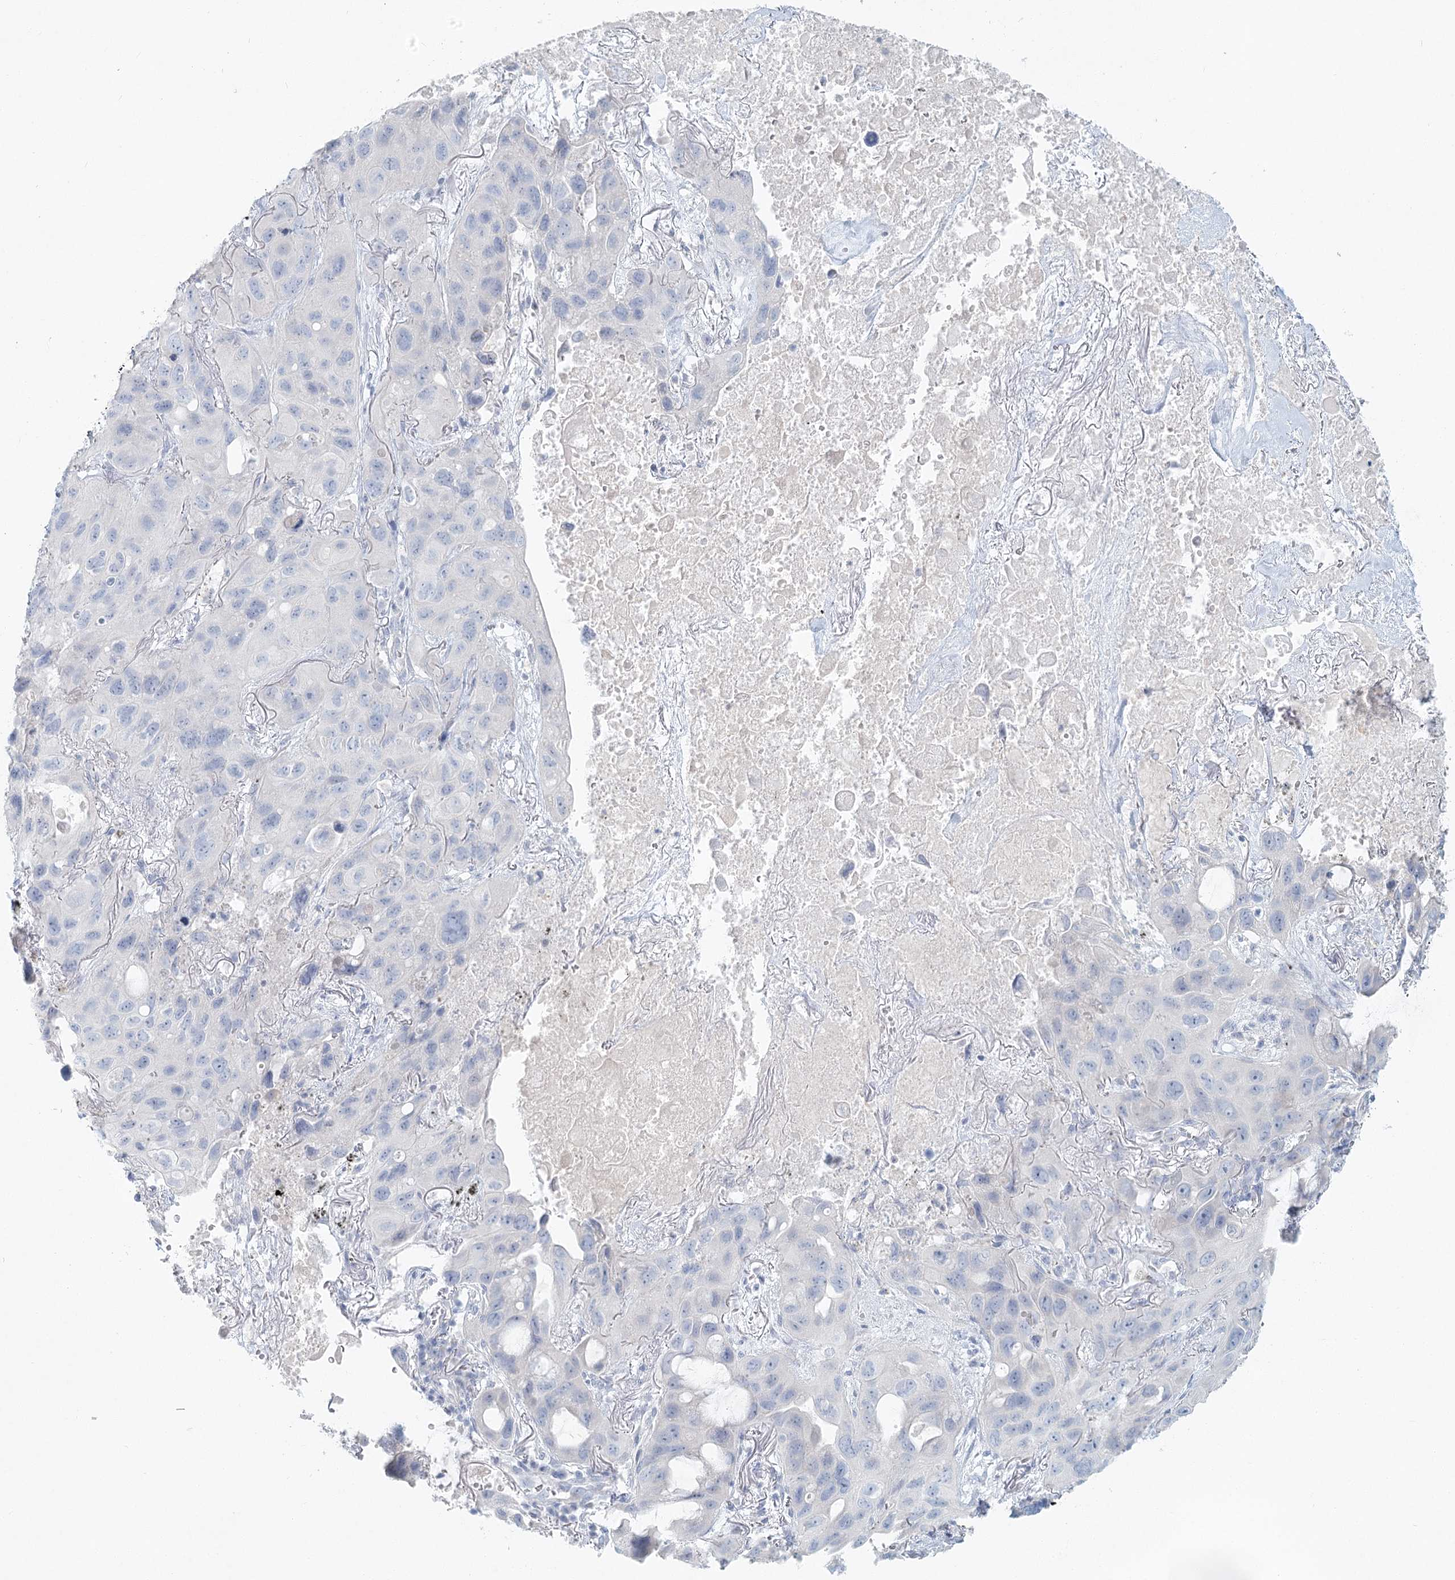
{"staining": {"intensity": "negative", "quantity": "none", "location": "none"}, "tissue": "lung cancer", "cell_type": "Tumor cells", "image_type": "cancer", "snomed": [{"axis": "morphology", "description": "Squamous cell carcinoma, NOS"}, {"axis": "topography", "description": "Lung"}], "caption": "The micrograph shows no staining of tumor cells in lung cancer.", "gene": "LRP2BP", "patient": {"sex": "female", "age": 73}}